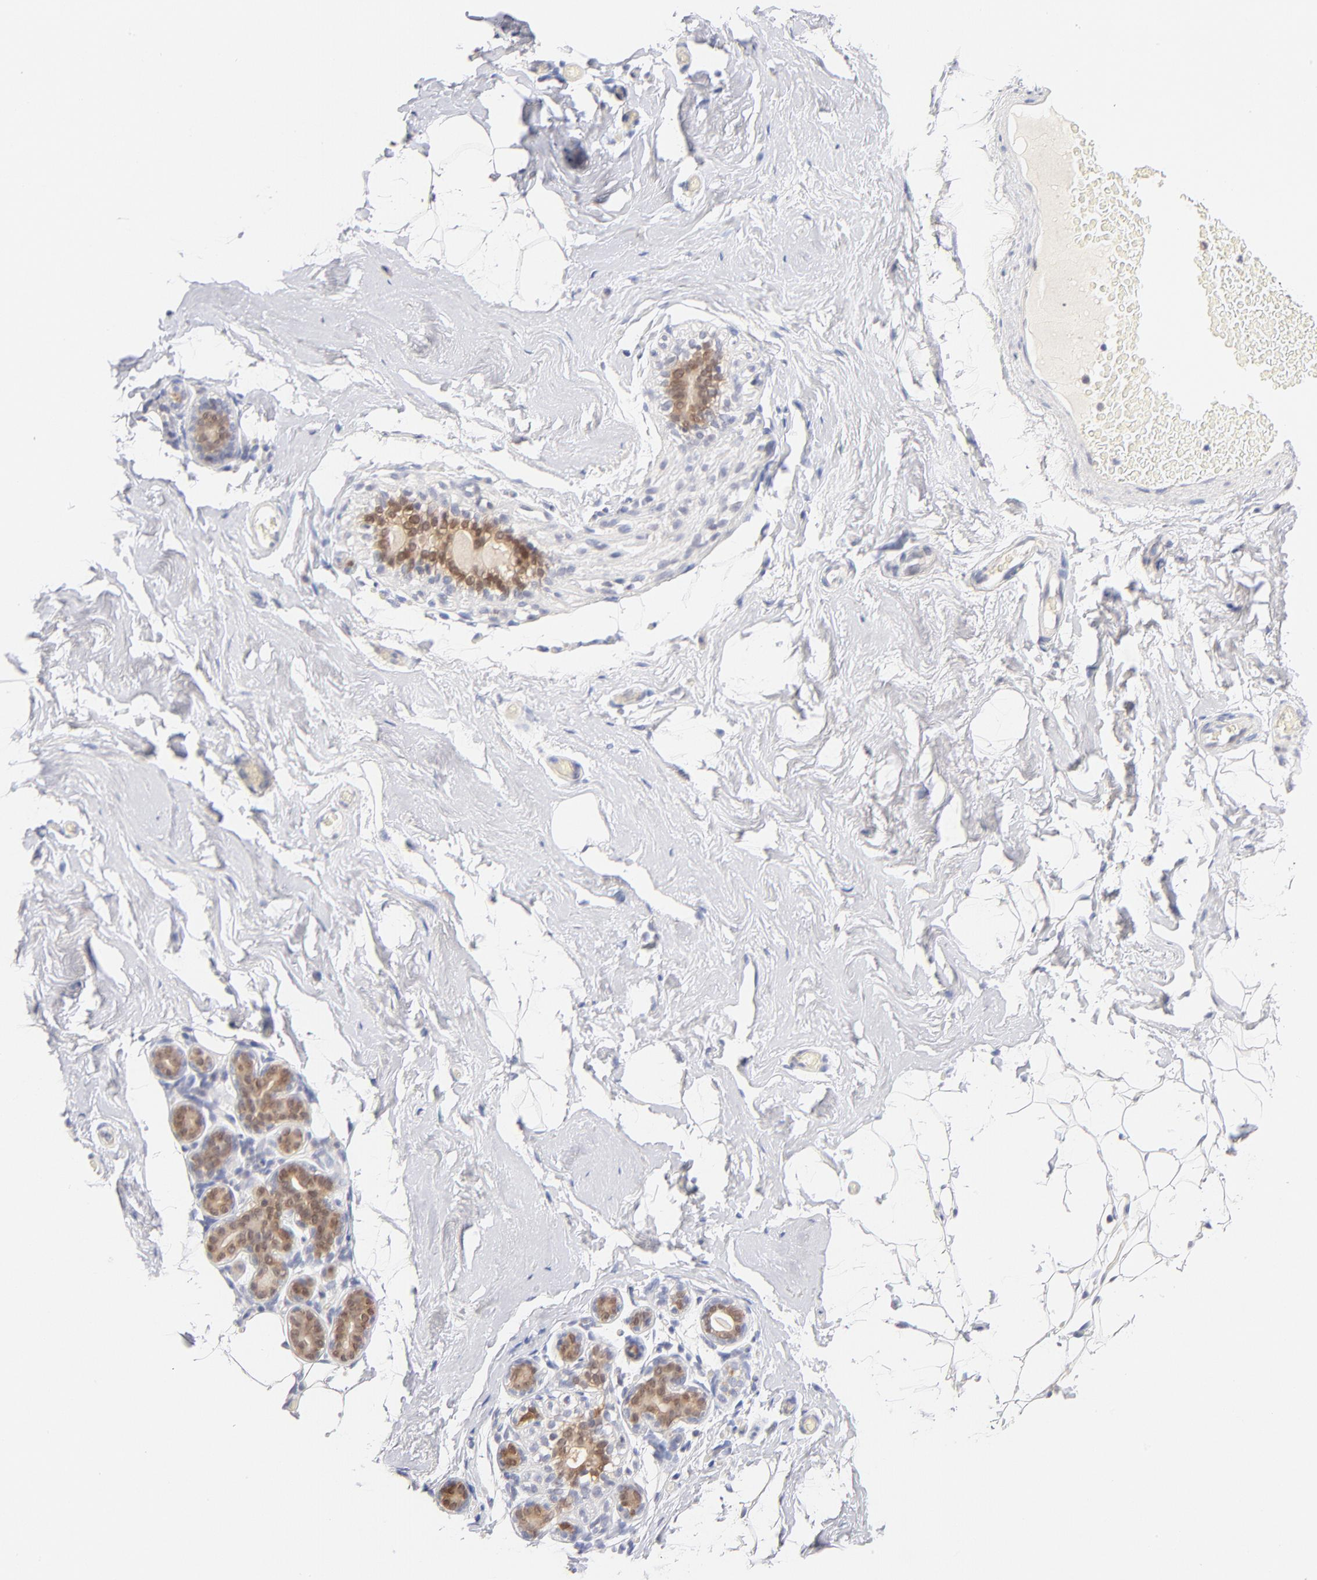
{"staining": {"intensity": "negative", "quantity": "none", "location": "none"}, "tissue": "breast", "cell_type": "Adipocytes", "image_type": "normal", "snomed": [{"axis": "morphology", "description": "Normal tissue, NOS"}, {"axis": "topography", "description": "Breast"}, {"axis": "topography", "description": "Soft tissue"}], "caption": "High magnification brightfield microscopy of benign breast stained with DAB (3,3'-diaminobenzidine) (brown) and counterstained with hematoxylin (blue): adipocytes show no significant positivity. The staining is performed using DAB brown chromogen with nuclei counter-stained in using hematoxylin.", "gene": "CASP6", "patient": {"sex": "female", "age": 75}}